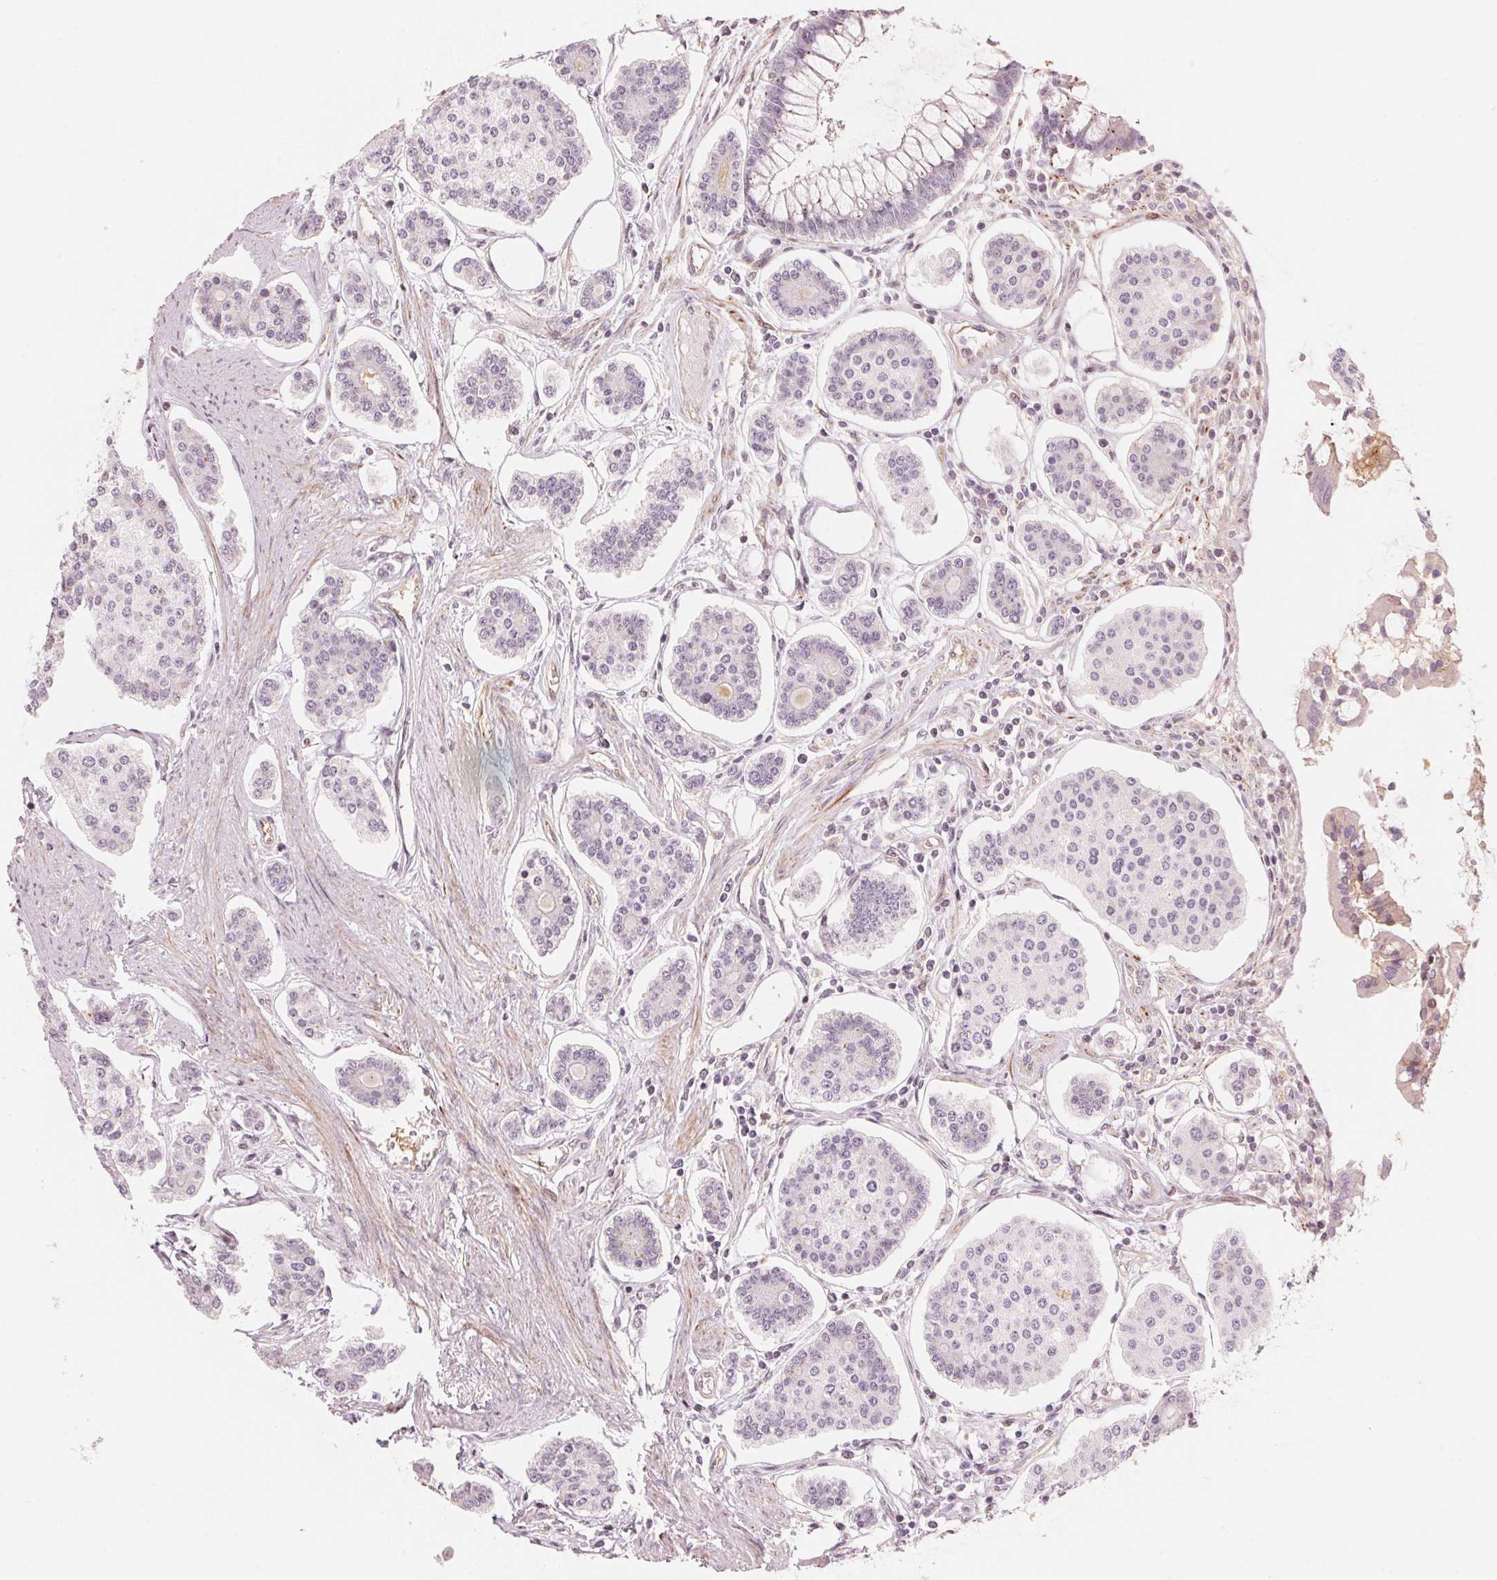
{"staining": {"intensity": "negative", "quantity": "none", "location": "none"}, "tissue": "carcinoid", "cell_type": "Tumor cells", "image_type": "cancer", "snomed": [{"axis": "morphology", "description": "Carcinoid, malignant, NOS"}, {"axis": "topography", "description": "Small intestine"}], "caption": "This is an IHC photomicrograph of human carcinoid. There is no positivity in tumor cells.", "gene": "SLC17A4", "patient": {"sex": "female", "age": 65}}